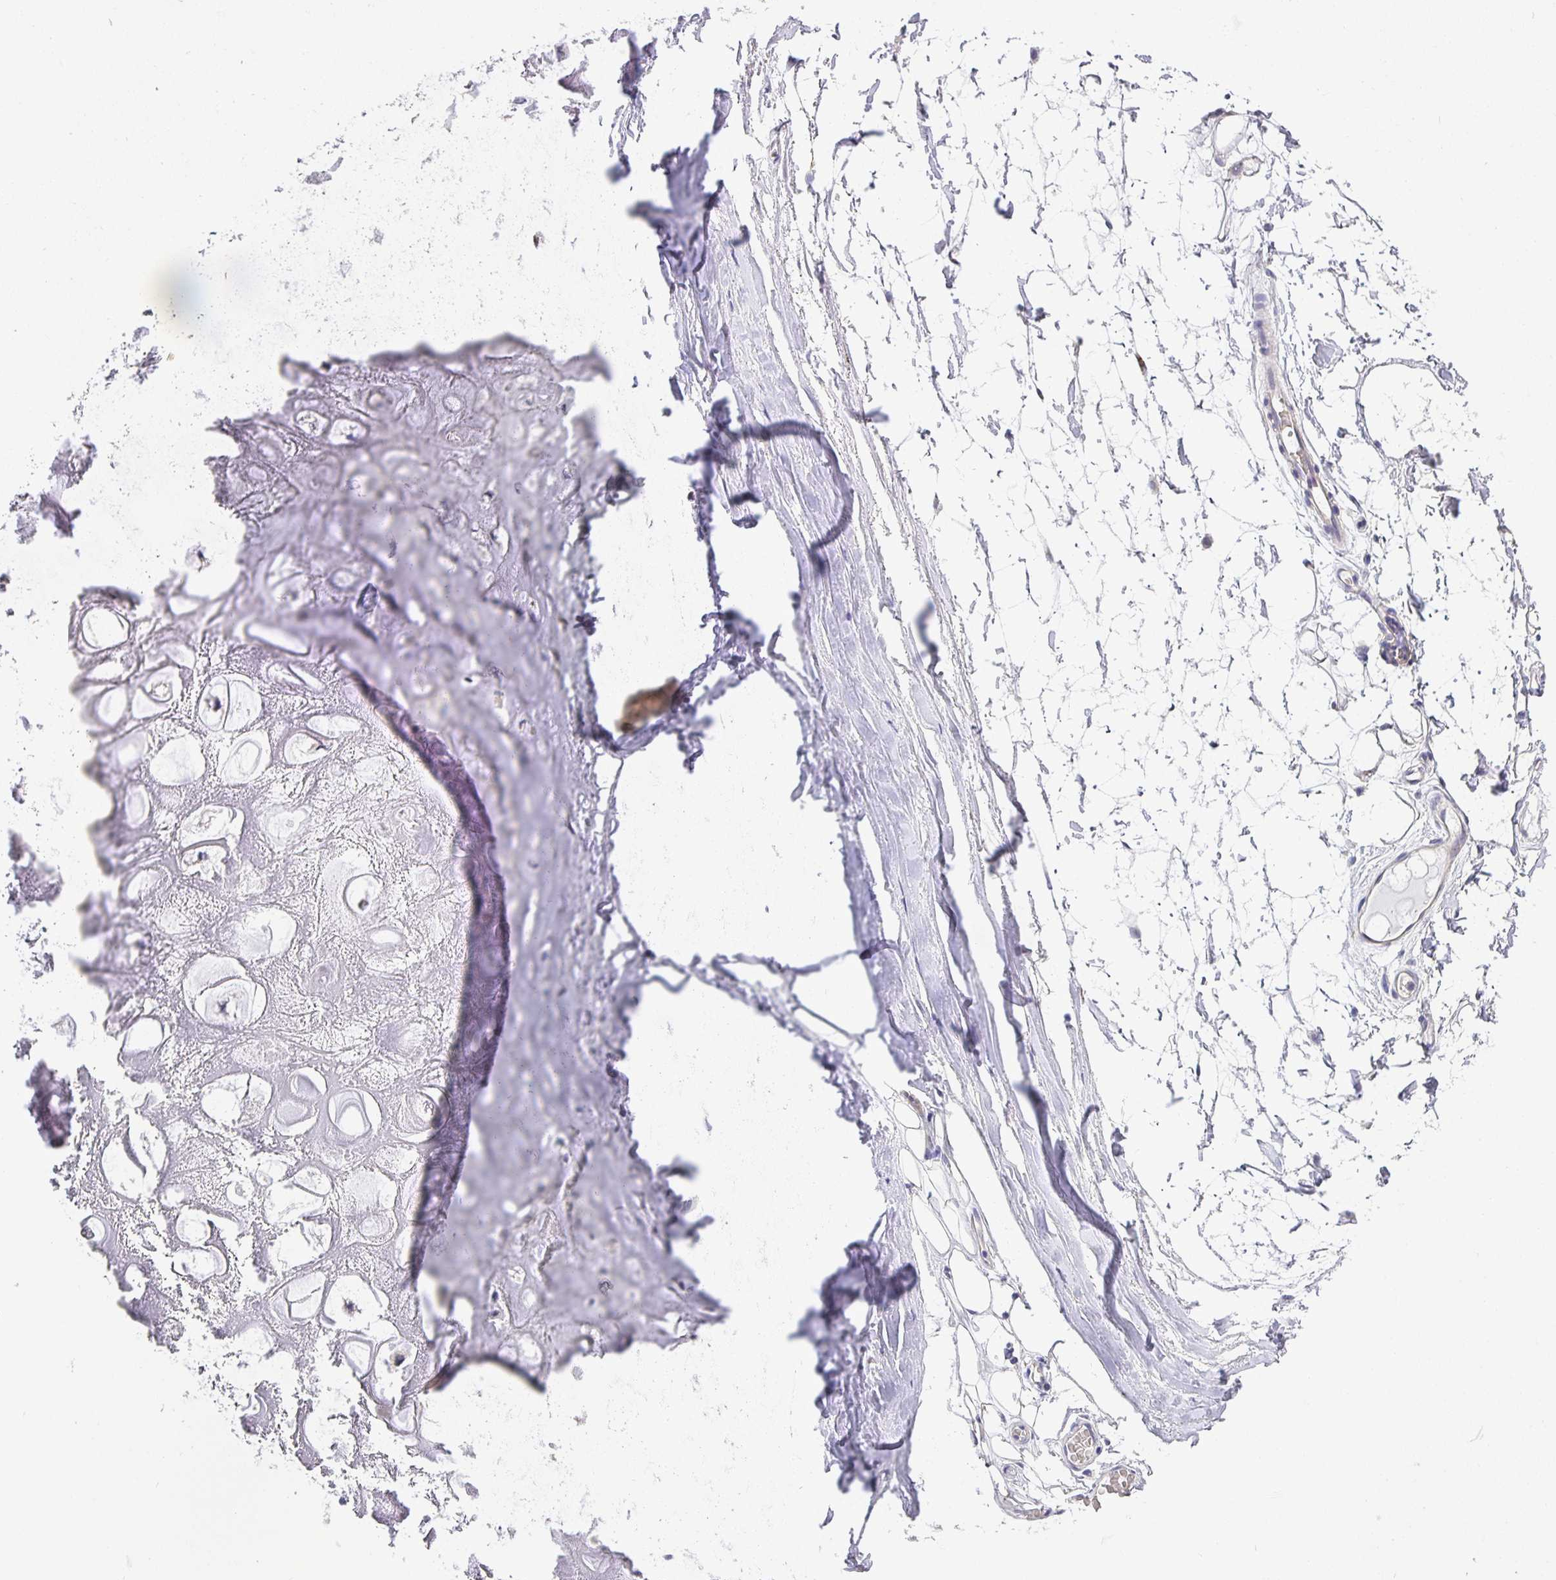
{"staining": {"intensity": "negative", "quantity": "none", "location": "none"}, "tissue": "adipose tissue", "cell_type": "Adipocytes", "image_type": "normal", "snomed": [{"axis": "morphology", "description": "Normal tissue, NOS"}, {"axis": "topography", "description": "Lymph node"}, {"axis": "topography", "description": "Cartilage tissue"}, {"axis": "topography", "description": "Nasopharynx"}], "caption": "Image shows no significant protein positivity in adipocytes of unremarkable adipose tissue. (DAB (3,3'-diaminobenzidine) immunohistochemistry (IHC) with hematoxylin counter stain).", "gene": "OPALIN", "patient": {"sex": "male", "age": 63}}